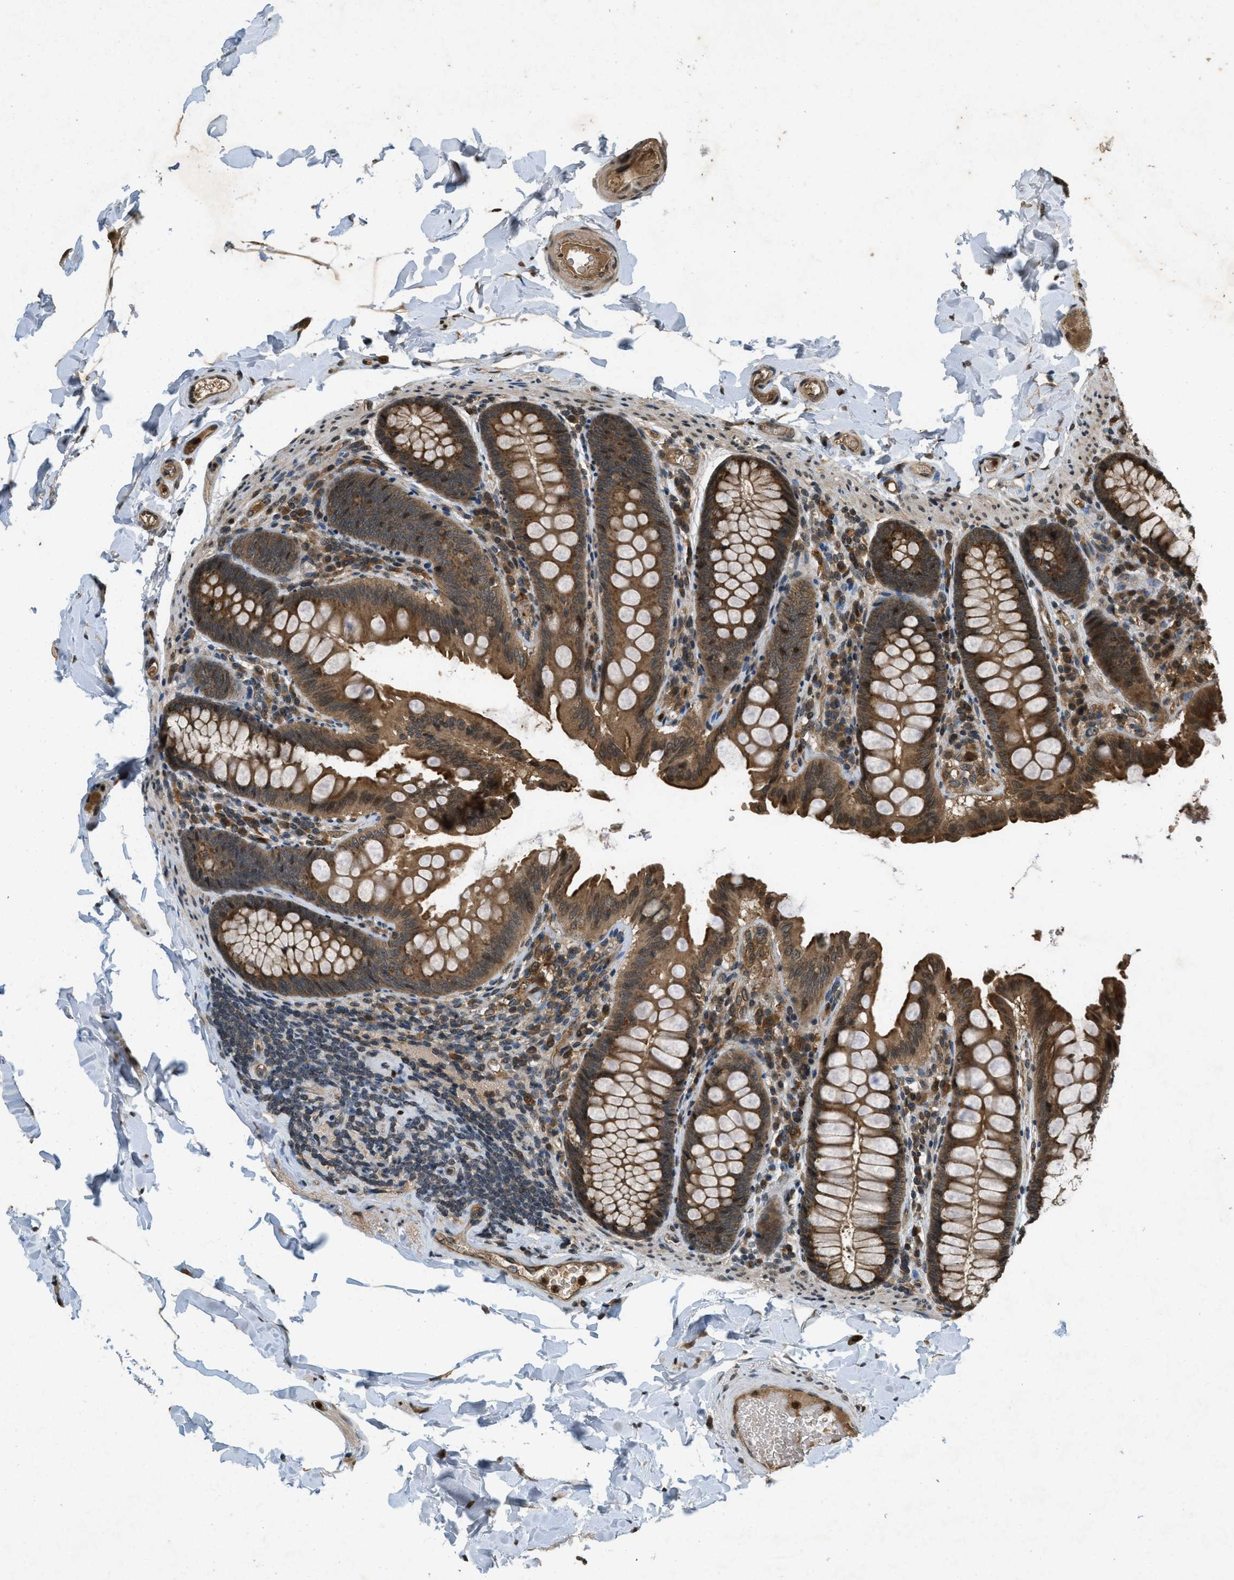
{"staining": {"intensity": "moderate", "quantity": ">75%", "location": "cytoplasmic/membranous,nuclear"}, "tissue": "colon", "cell_type": "Endothelial cells", "image_type": "normal", "snomed": [{"axis": "morphology", "description": "Normal tissue, NOS"}, {"axis": "topography", "description": "Colon"}], "caption": "Normal colon demonstrates moderate cytoplasmic/membranous,nuclear staining in about >75% of endothelial cells (DAB (3,3'-diaminobenzidine) IHC, brown staining for protein, blue staining for nuclei)..", "gene": "ATG7", "patient": {"sex": "female", "age": 61}}